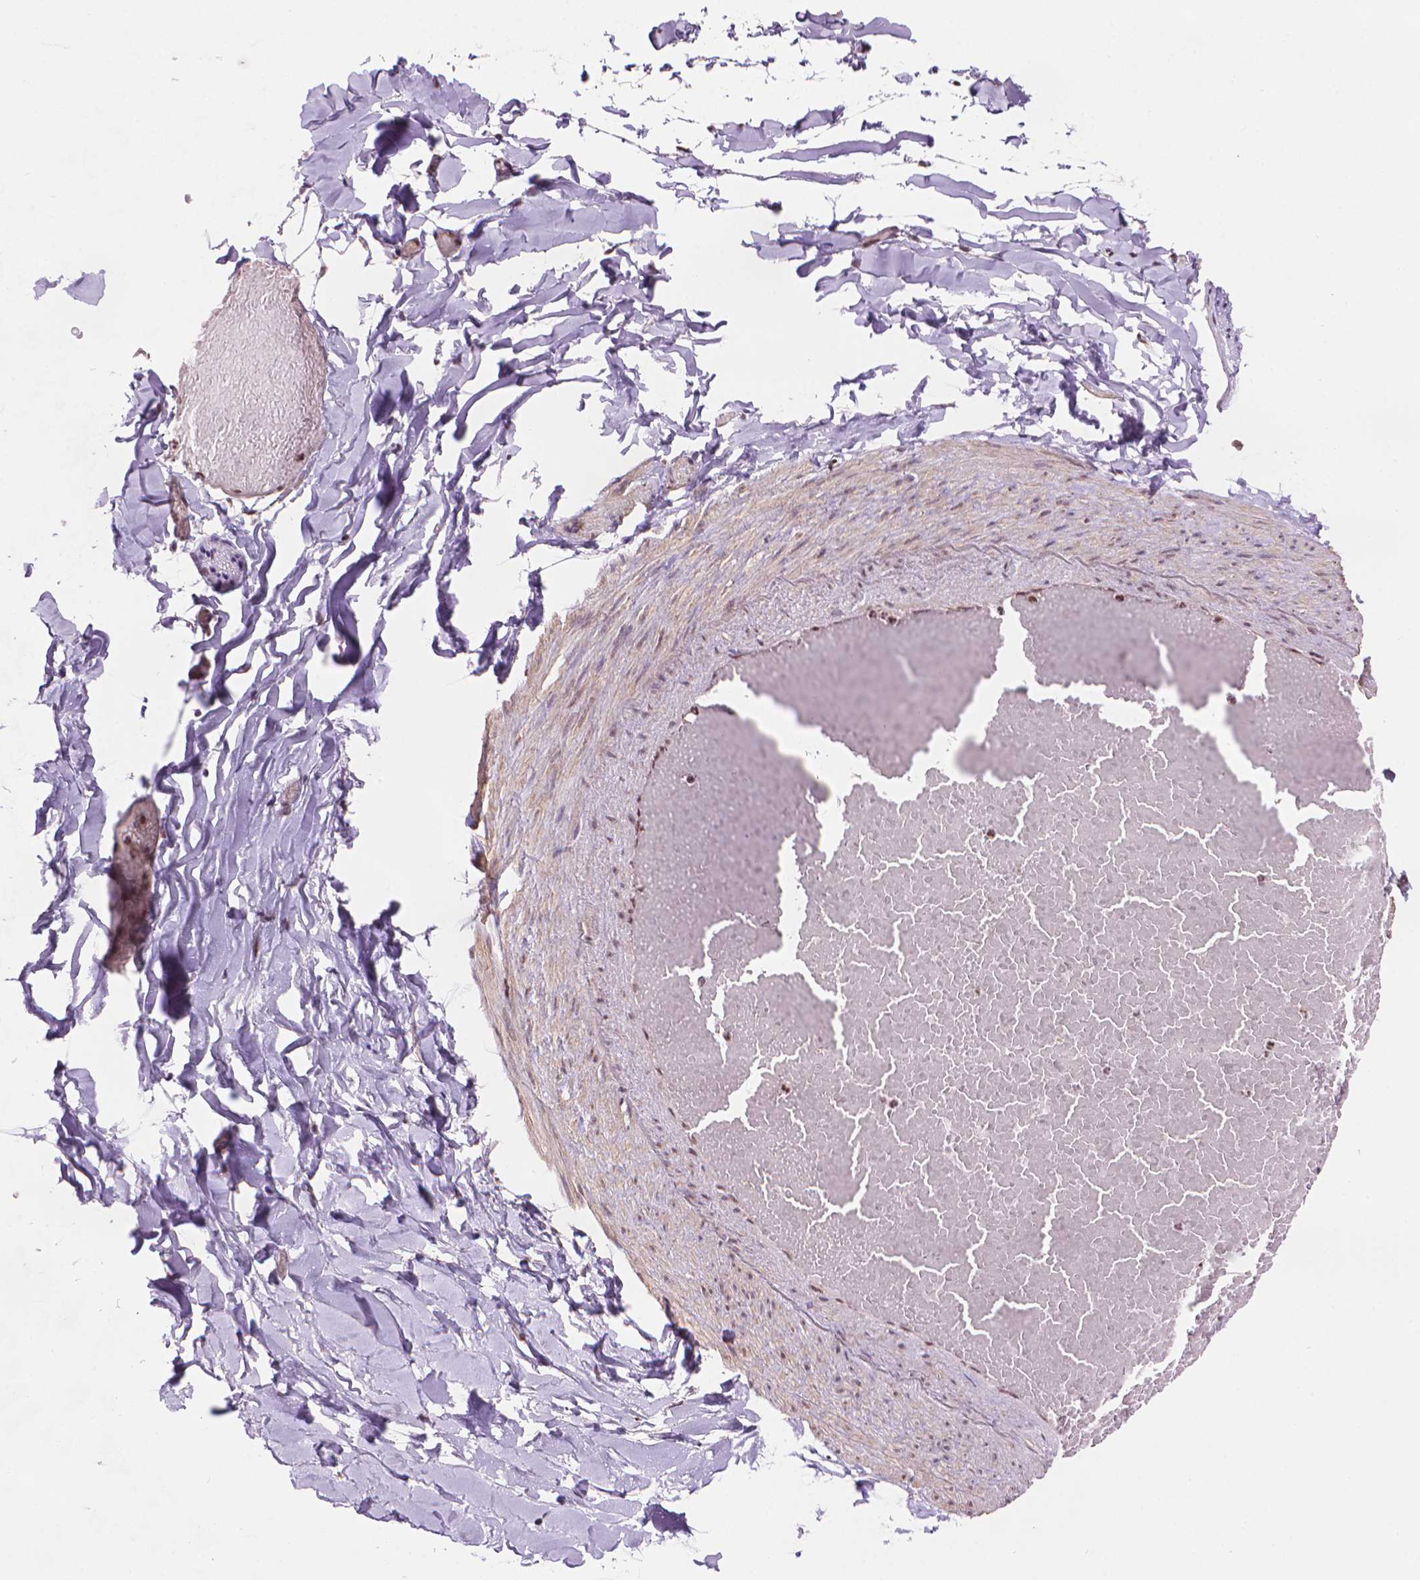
{"staining": {"intensity": "negative", "quantity": "none", "location": "none"}, "tissue": "adipose tissue", "cell_type": "Adipocytes", "image_type": "normal", "snomed": [{"axis": "morphology", "description": "Normal tissue, NOS"}, {"axis": "topography", "description": "Gallbladder"}, {"axis": "topography", "description": "Peripheral nerve tissue"}], "caption": "High magnification brightfield microscopy of unremarkable adipose tissue stained with DAB (brown) and counterstained with hematoxylin (blue): adipocytes show no significant expression. (Stains: DAB immunohistochemistry (IHC) with hematoxylin counter stain, Microscopy: brightfield microscopy at high magnification).", "gene": "UBN1", "patient": {"sex": "female", "age": 45}}